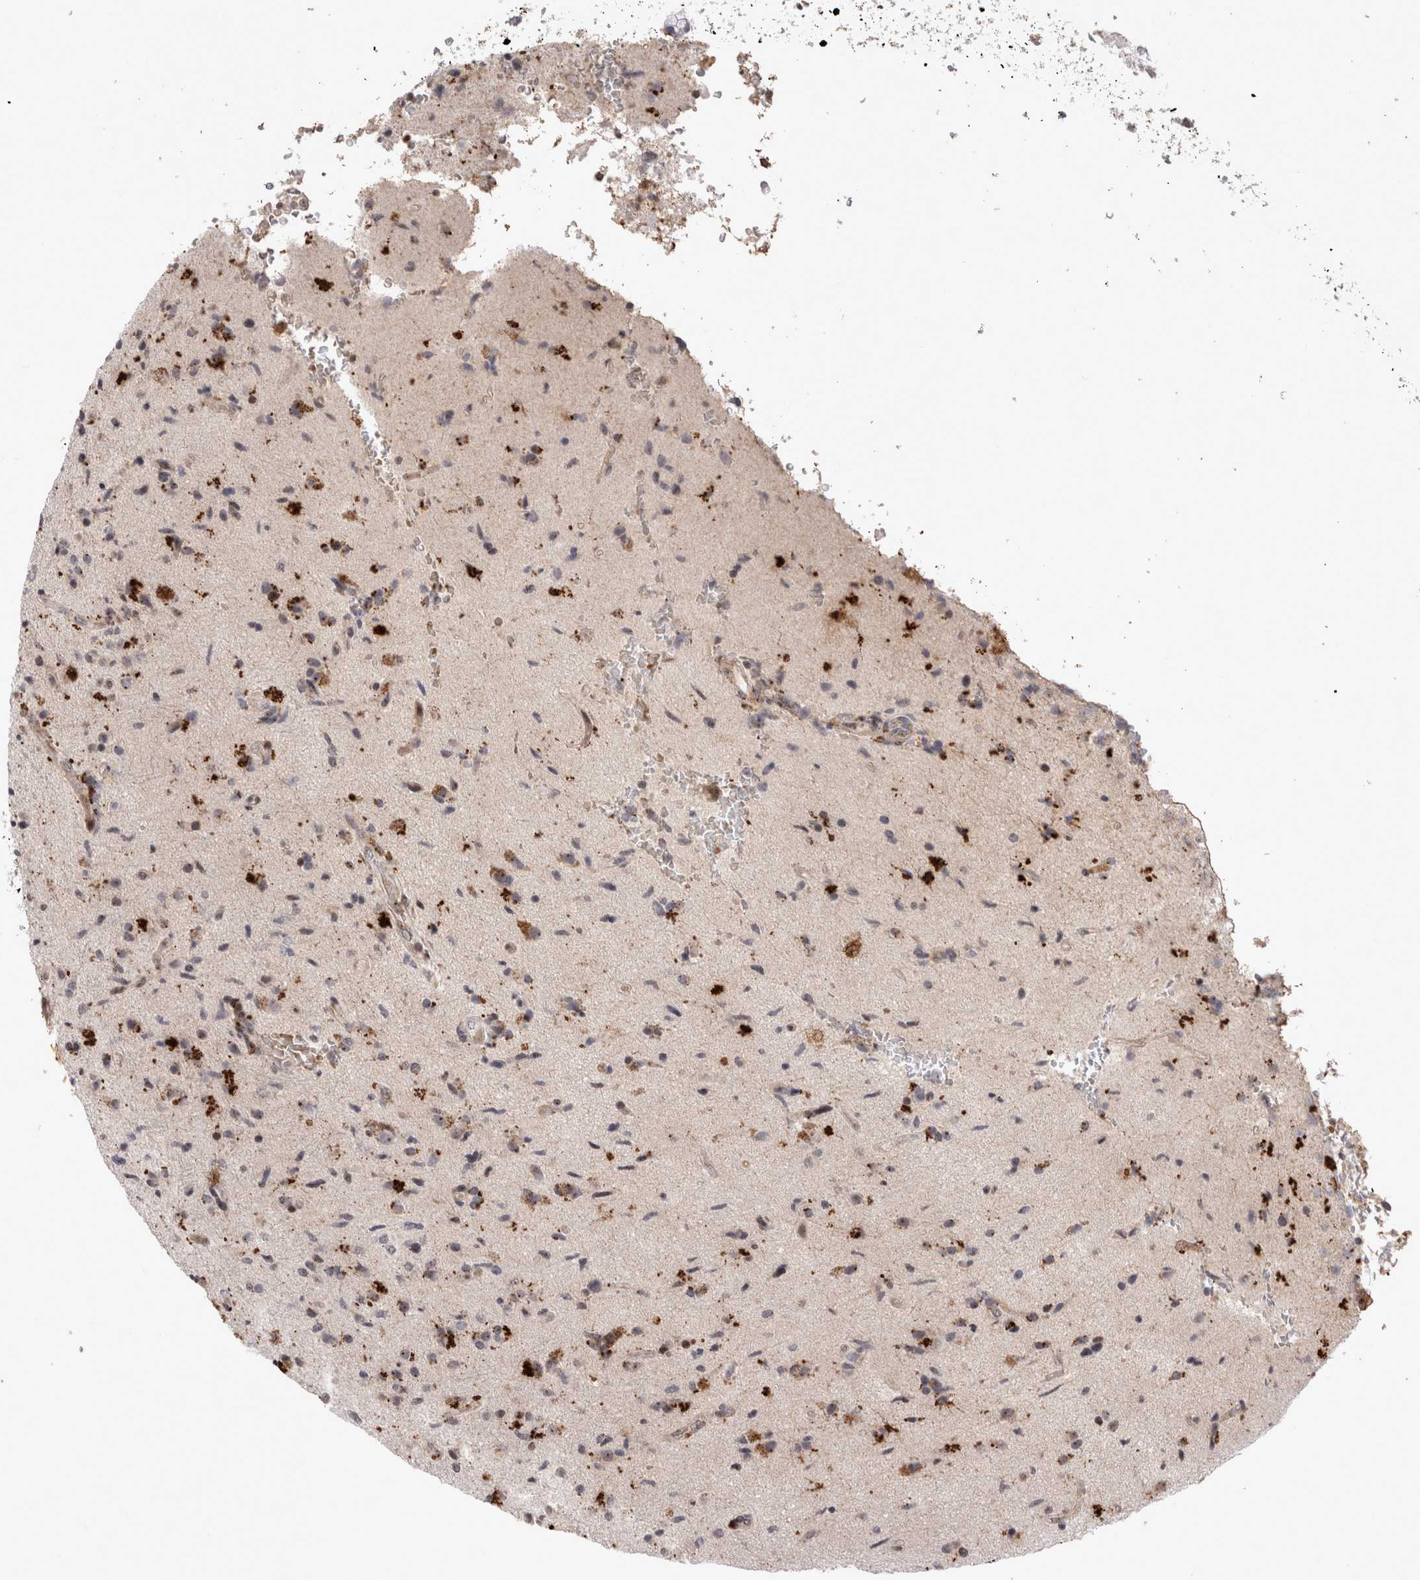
{"staining": {"intensity": "moderate", "quantity": "<25%", "location": "cytoplasmic/membranous"}, "tissue": "glioma", "cell_type": "Tumor cells", "image_type": "cancer", "snomed": [{"axis": "morphology", "description": "Glioma, malignant, High grade"}, {"axis": "topography", "description": "Brain"}], "caption": "High-grade glioma (malignant) was stained to show a protein in brown. There is low levels of moderate cytoplasmic/membranous staining in approximately <25% of tumor cells. The staining was performed using DAB (3,3'-diaminobenzidine) to visualize the protein expression in brown, while the nuclei were stained in blue with hematoxylin (Magnification: 20x).", "gene": "STK11", "patient": {"sex": "male", "age": 72}}